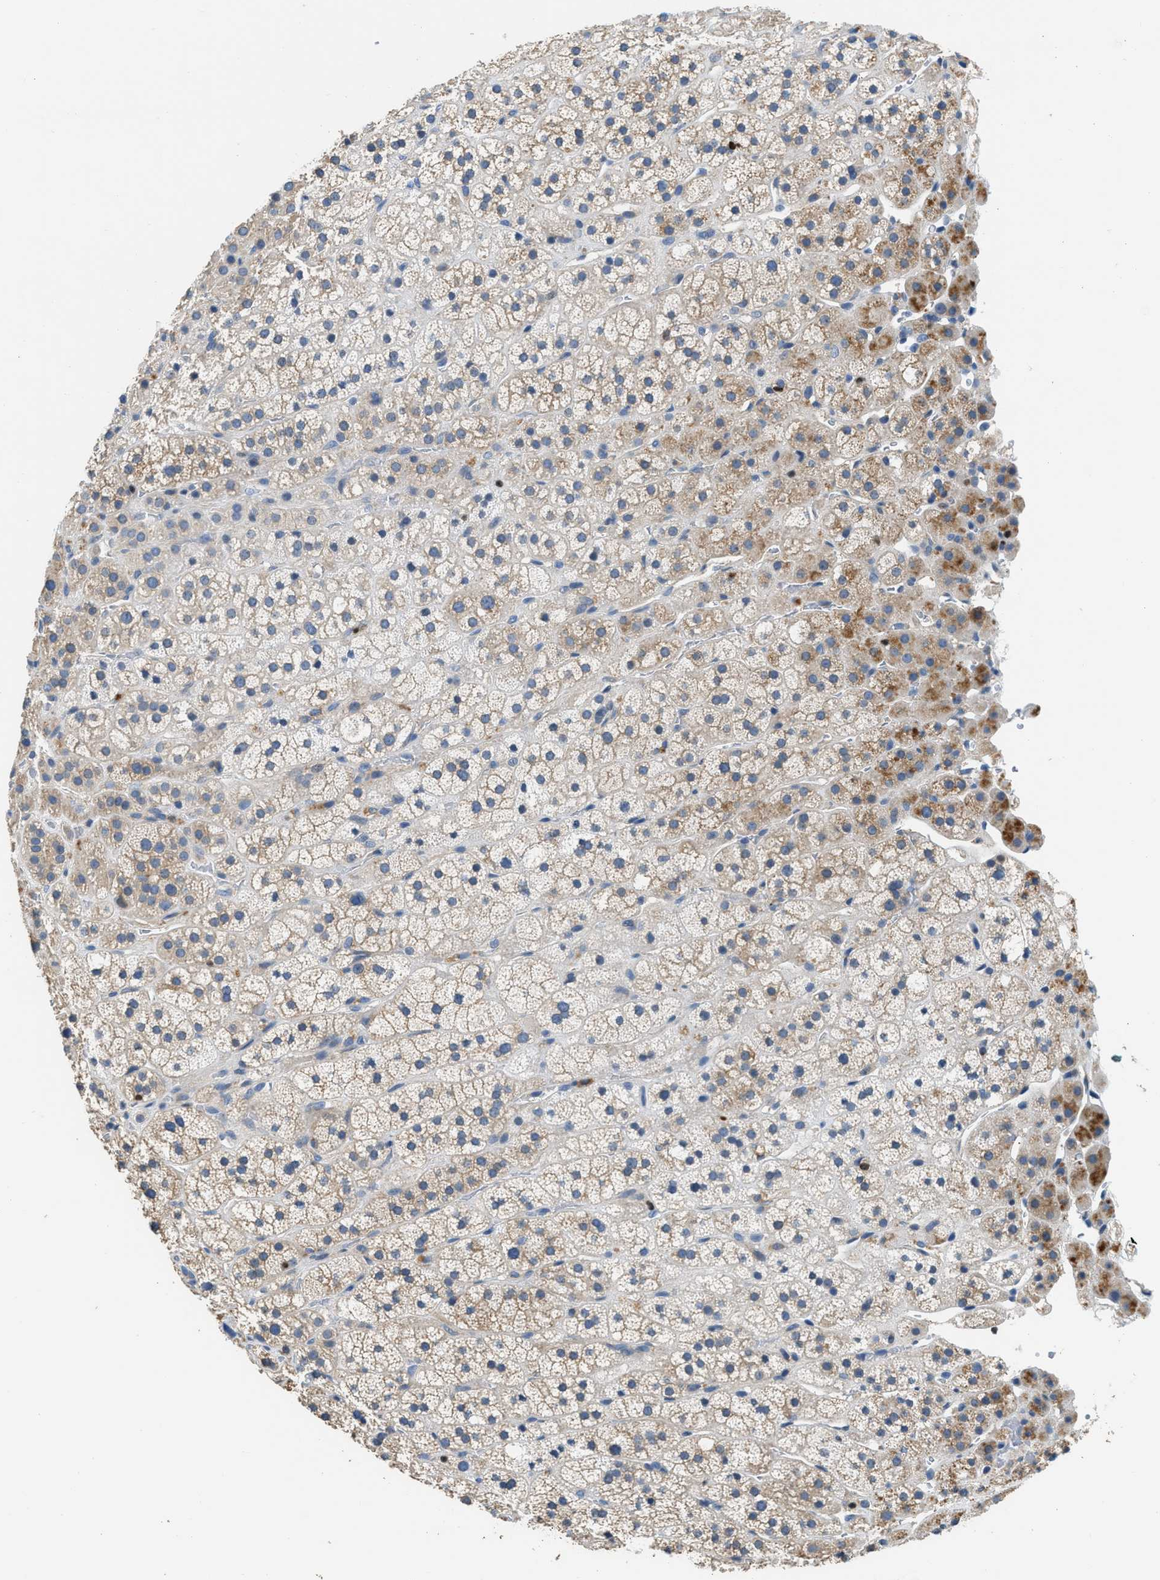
{"staining": {"intensity": "moderate", "quantity": "<25%", "location": "cytoplasmic/membranous"}, "tissue": "adrenal gland", "cell_type": "Glandular cells", "image_type": "normal", "snomed": [{"axis": "morphology", "description": "Normal tissue, NOS"}, {"axis": "topography", "description": "Adrenal gland"}], "caption": "Moderate cytoplasmic/membranous staining is appreciated in about <25% of glandular cells in unremarkable adrenal gland.", "gene": "TOX", "patient": {"sex": "male", "age": 56}}